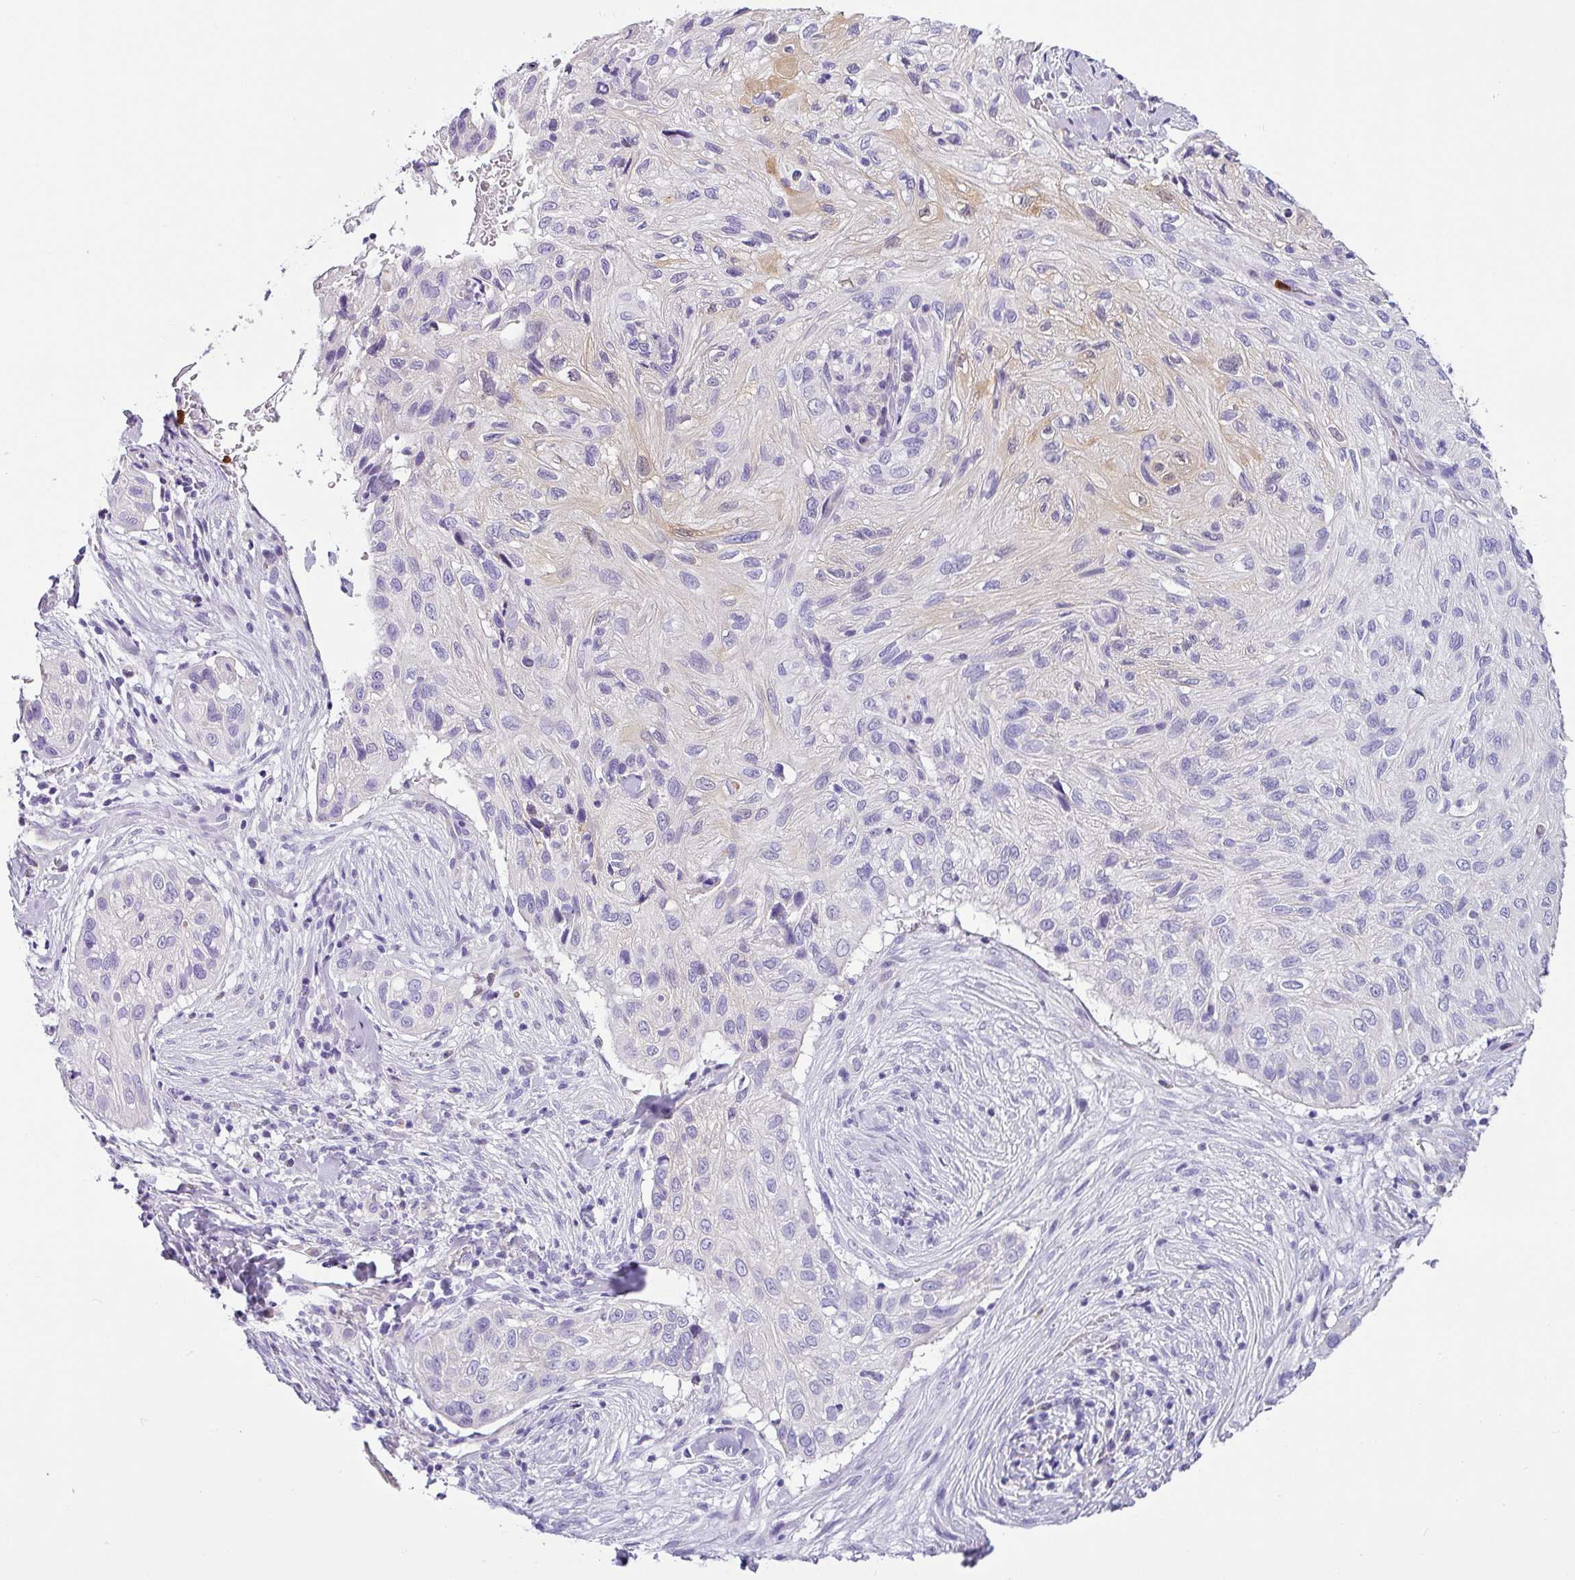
{"staining": {"intensity": "negative", "quantity": "none", "location": "none"}, "tissue": "skin cancer", "cell_type": "Tumor cells", "image_type": "cancer", "snomed": [{"axis": "morphology", "description": "Squamous cell carcinoma, NOS"}, {"axis": "topography", "description": "Skin"}], "caption": "IHC of squamous cell carcinoma (skin) exhibits no expression in tumor cells. (Stains: DAB (3,3'-diaminobenzidine) IHC with hematoxylin counter stain, Microscopy: brightfield microscopy at high magnification).", "gene": "SH2D3C", "patient": {"sex": "male", "age": 82}}